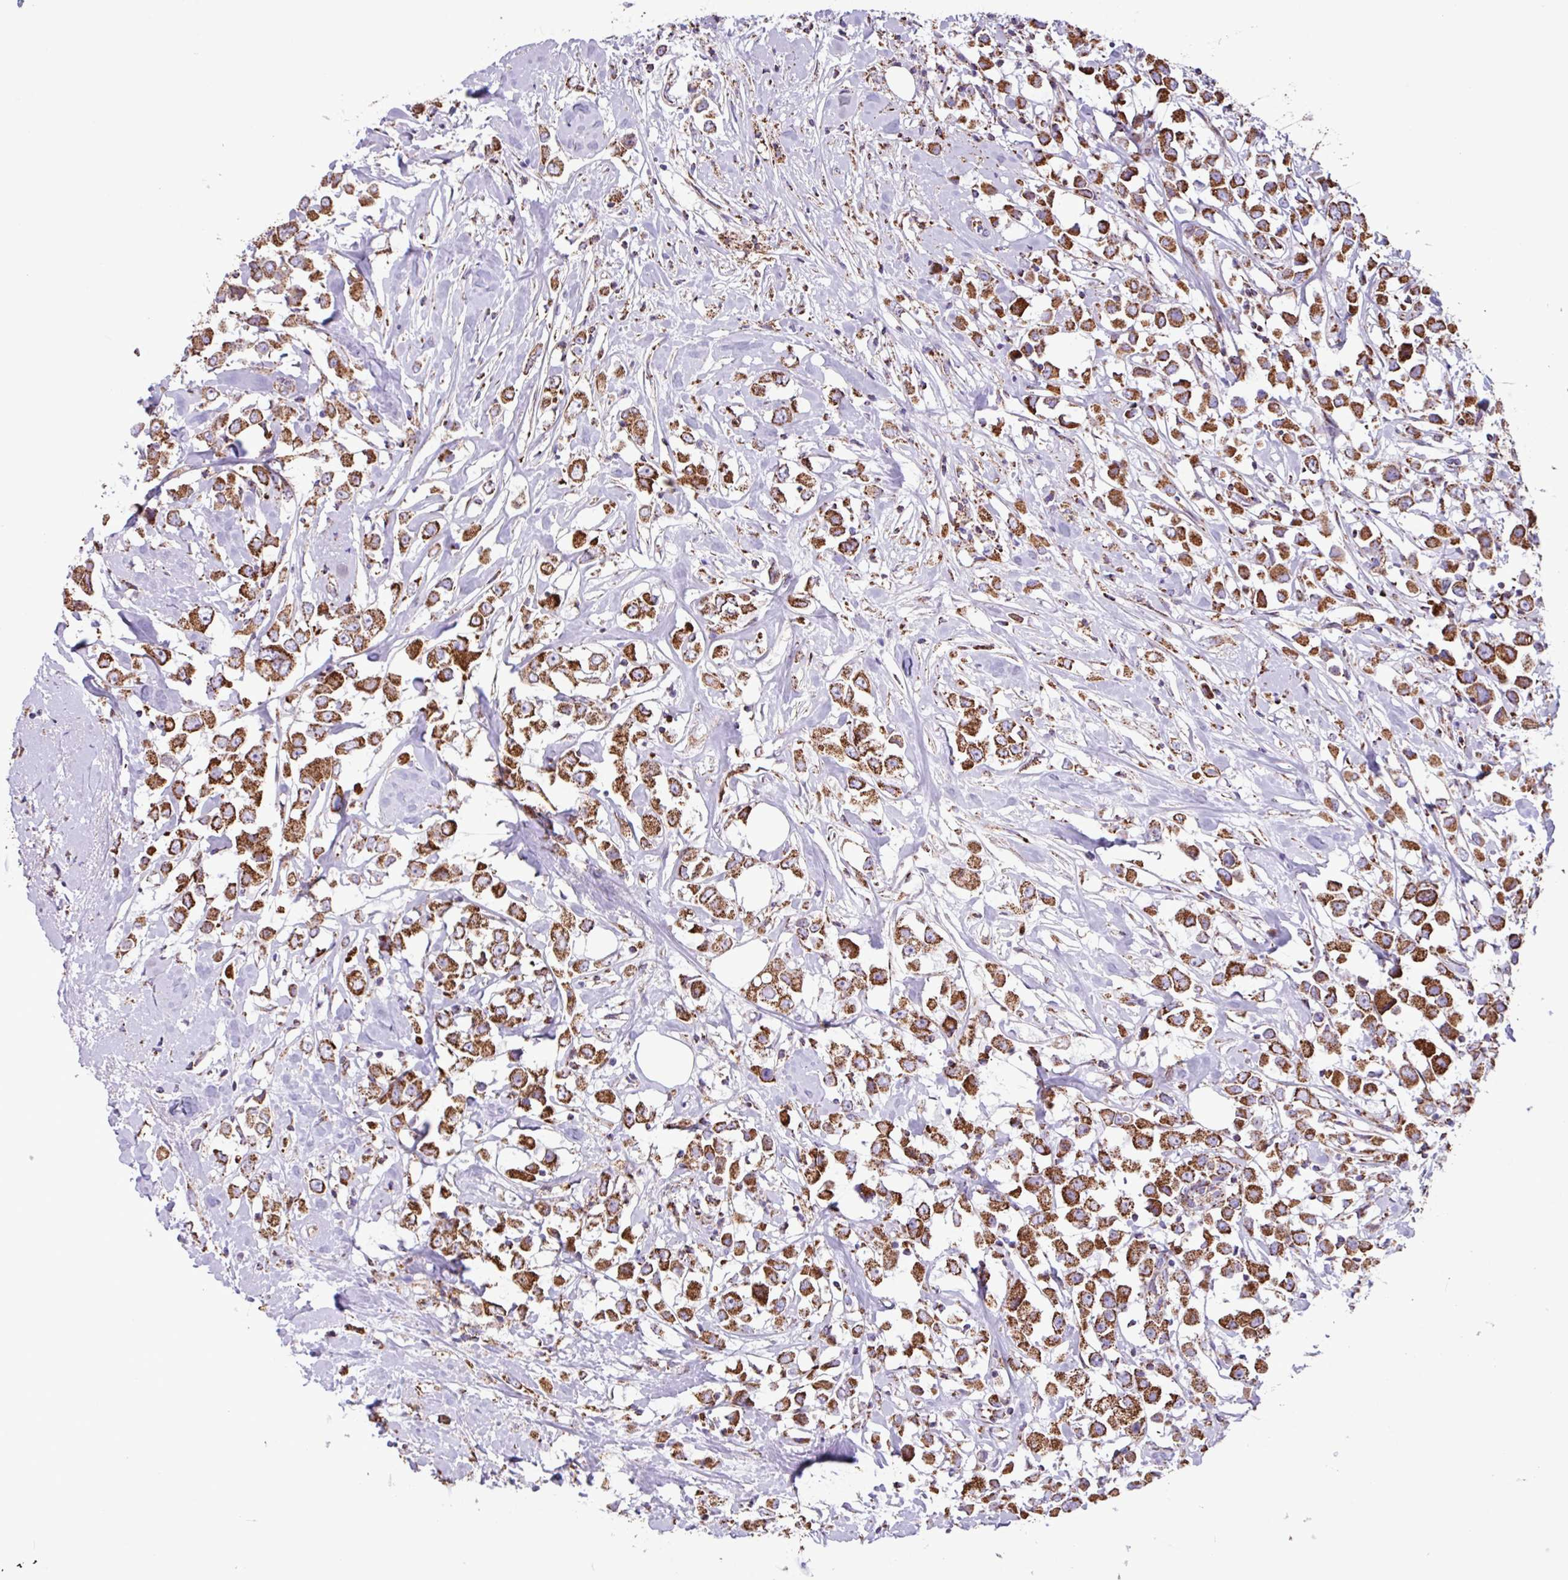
{"staining": {"intensity": "moderate", "quantity": ">75%", "location": "cytoplasmic/membranous"}, "tissue": "breast cancer", "cell_type": "Tumor cells", "image_type": "cancer", "snomed": [{"axis": "morphology", "description": "Duct carcinoma"}, {"axis": "topography", "description": "Breast"}], "caption": "Breast cancer tissue reveals moderate cytoplasmic/membranous staining in about >75% of tumor cells, visualized by immunohistochemistry.", "gene": "RTL3", "patient": {"sex": "female", "age": 61}}